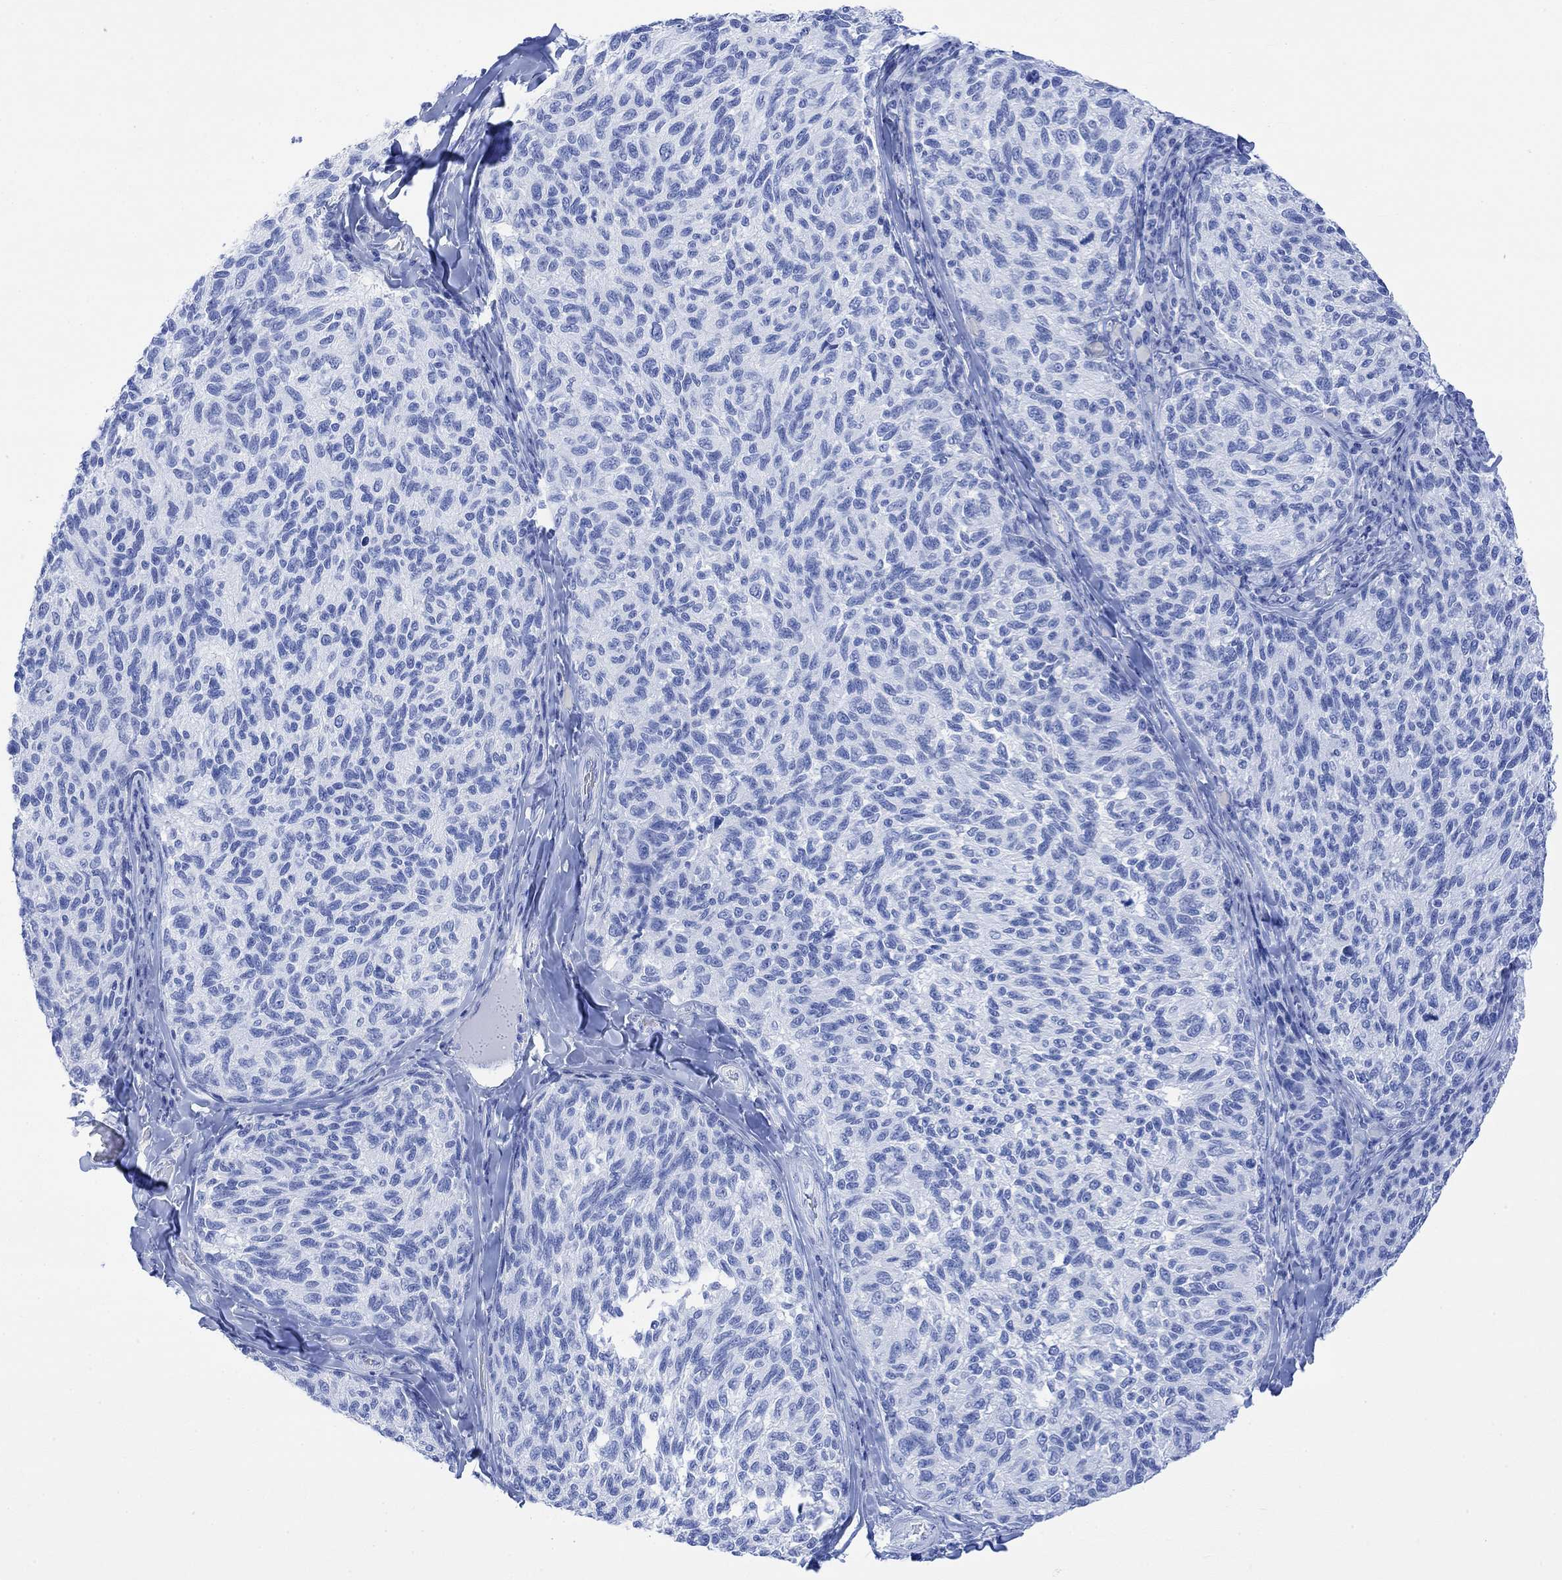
{"staining": {"intensity": "negative", "quantity": "none", "location": "none"}, "tissue": "melanoma", "cell_type": "Tumor cells", "image_type": "cancer", "snomed": [{"axis": "morphology", "description": "Malignant melanoma, NOS"}, {"axis": "topography", "description": "Skin"}], "caption": "Melanoma stained for a protein using immunohistochemistry (IHC) exhibits no positivity tumor cells.", "gene": "CELF4", "patient": {"sex": "female", "age": 73}}